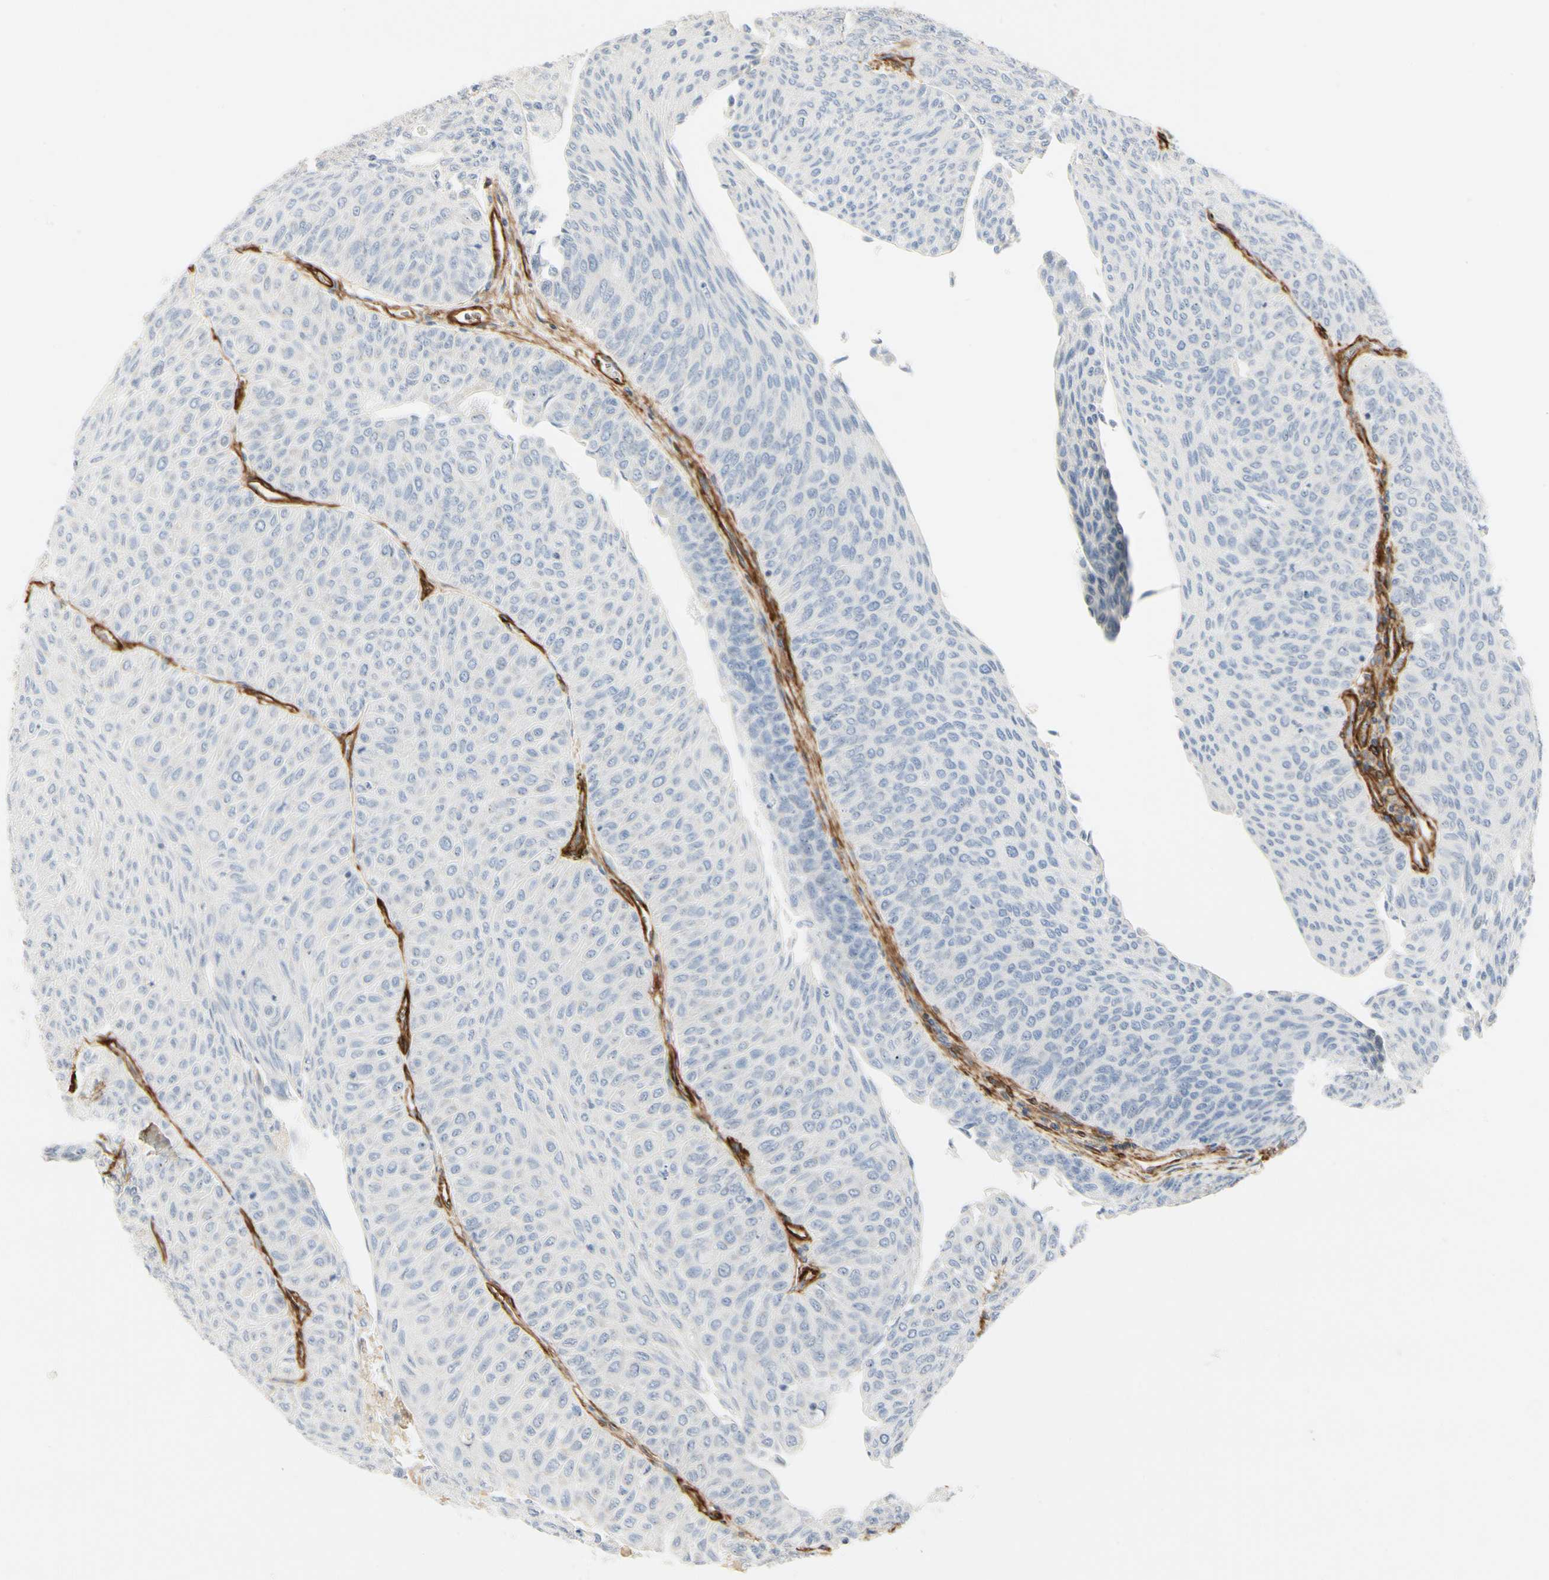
{"staining": {"intensity": "negative", "quantity": "none", "location": "none"}, "tissue": "urothelial cancer", "cell_type": "Tumor cells", "image_type": "cancer", "snomed": [{"axis": "morphology", "description": "Urothelial carcinoma, Low grade"}, {"axis": "topography", "description": "Urinary bladder"}], "caption": "High power microscopy image of an immunohistochemistry histopathology image of urothelial cancer, revealing no significant expression in tumor cells.", "gene": "GGT5", "patient": {"sex": "male", "age": 78}}